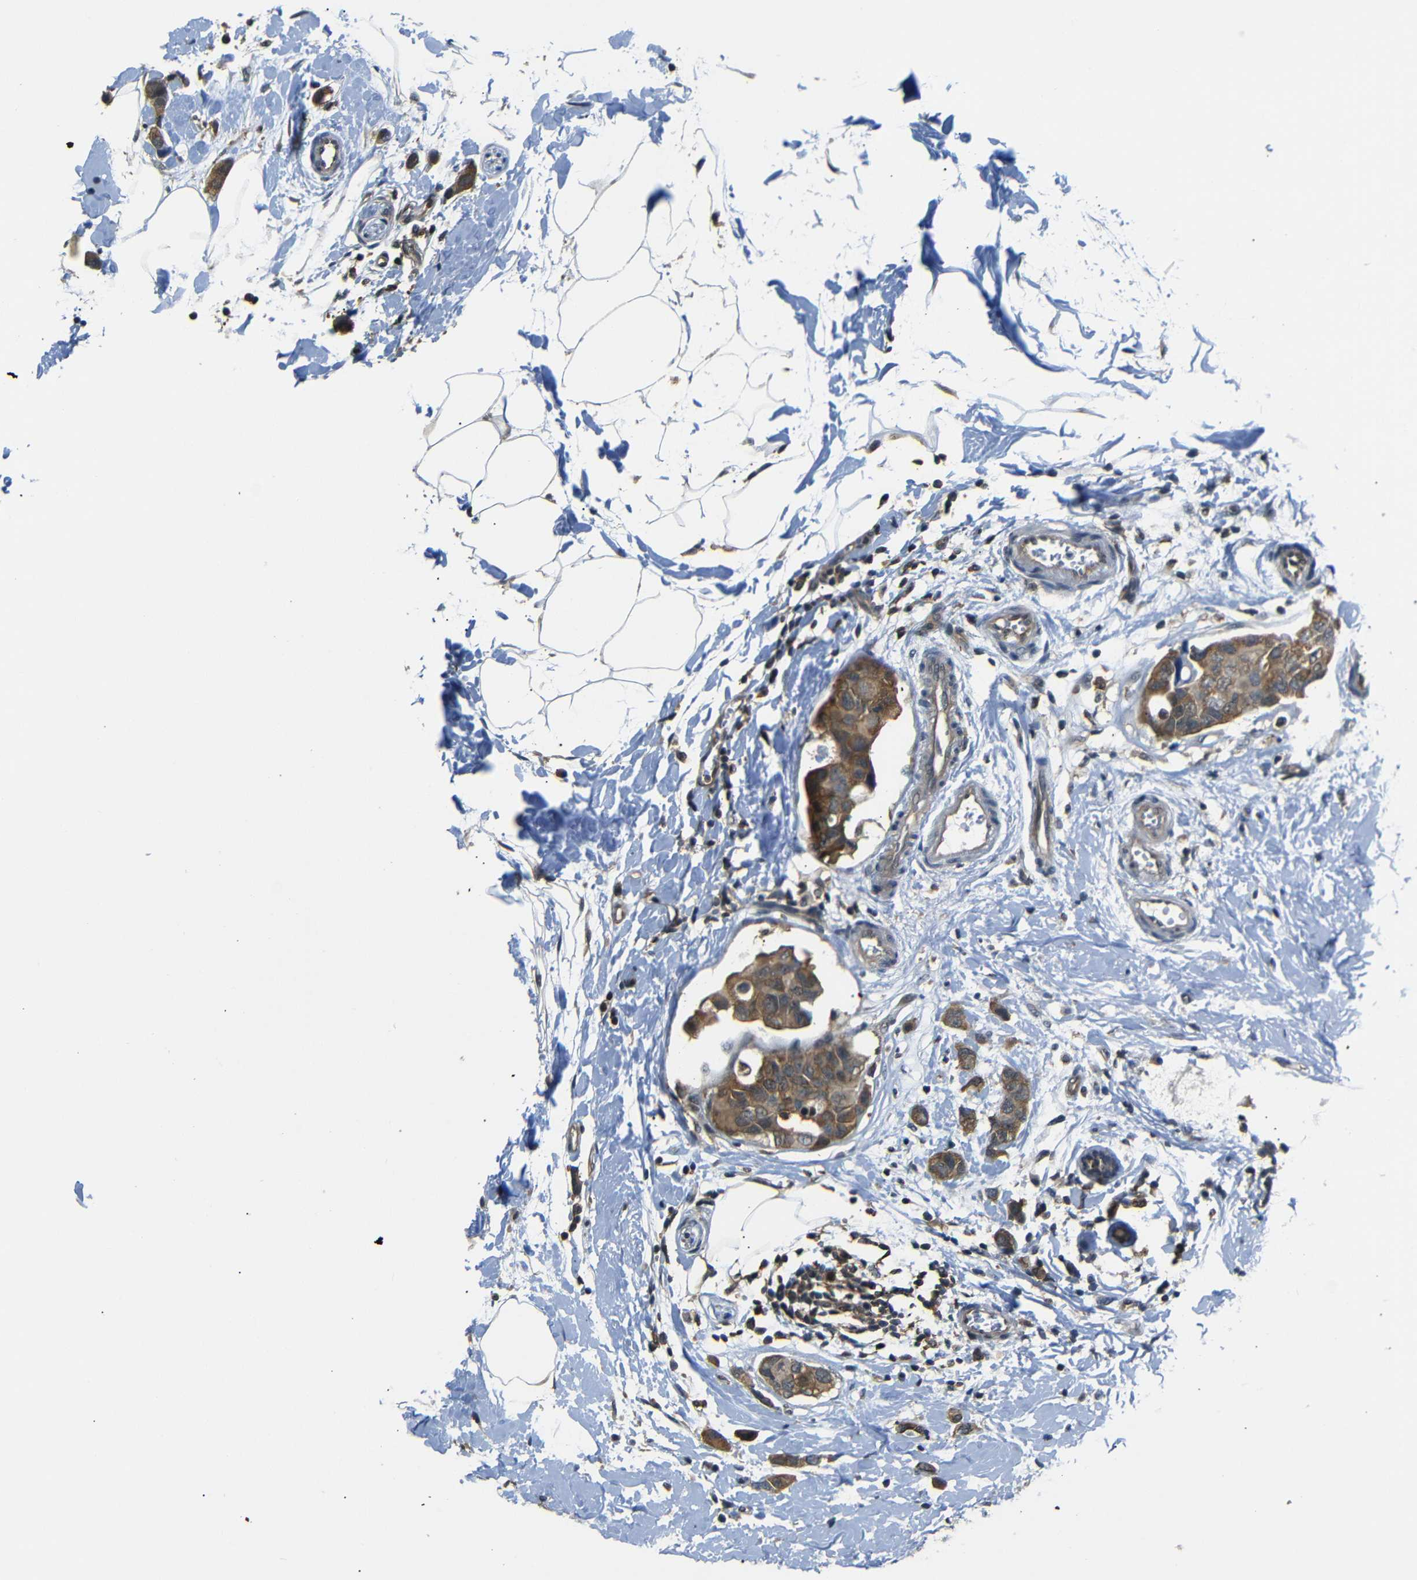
{"staining": {"intensity": "moderate", "quantity": ">75%", "location": "cytoplasmic/membranous"}, "tissue": "breast cancer", "cell_type": "Tumor cells", "image_type": "cancer", "snomed": [{"axis": "morphology", "description": "Normal tissue, NOS"}, {"axis": "morphology", "description": "Duct carcinoma"}, {"axis": "topography", "description": "Breast"}], "caption": "Human breast infiltrating ductal carcinoma stained with a brown dye reveals moderate cytoplasmic/membranous positive staining in about >75% of tumor cells.", "gene": "UBXN1", "patient": {"sex": "female", "age": 50}}